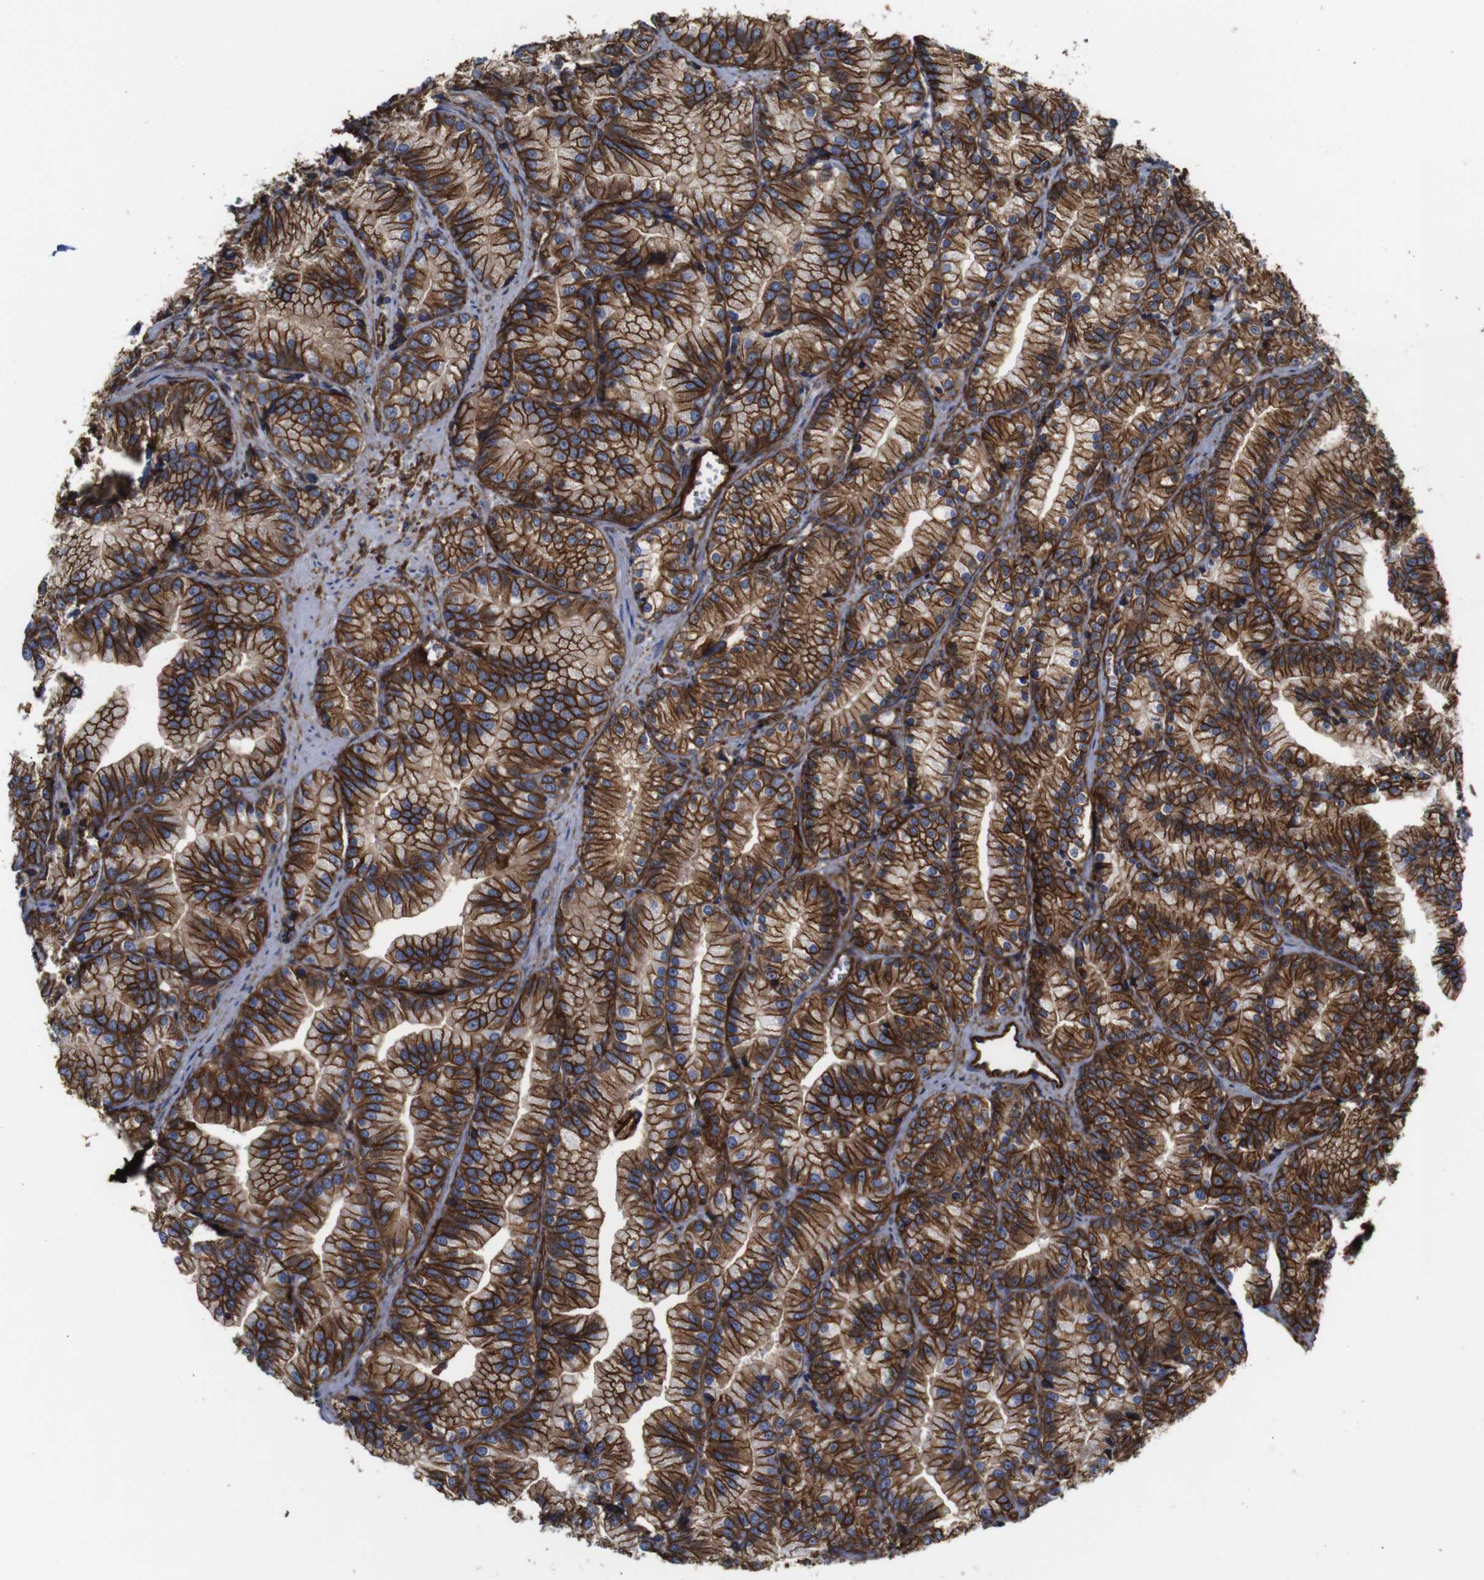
{"staining": {"intensity": "strong", "quantity": ">75%", "location": "cytoplasmic/membranous"}, "tissue": "prostate cancer", "cell_type": "Tumor cells", "image_type": "cancer", "snomed": [{"axis": "morphology", "description": "Adenocarcinoma, Low grade"}, {"axis": "topography", "description": "Prostate"}], "caption": "Immunohistochemical staining of human adenocarcinoma (low-grade) (prostate) exhibits high levels of strong cytoplasmic/membranous protein expression in approximately >75% of tumor cells. (brown staining indicates protein expression, while blue staining denotes nuclei).", "gene": "SPTBN1", "patient": {"sex": "male", "age": 89}}